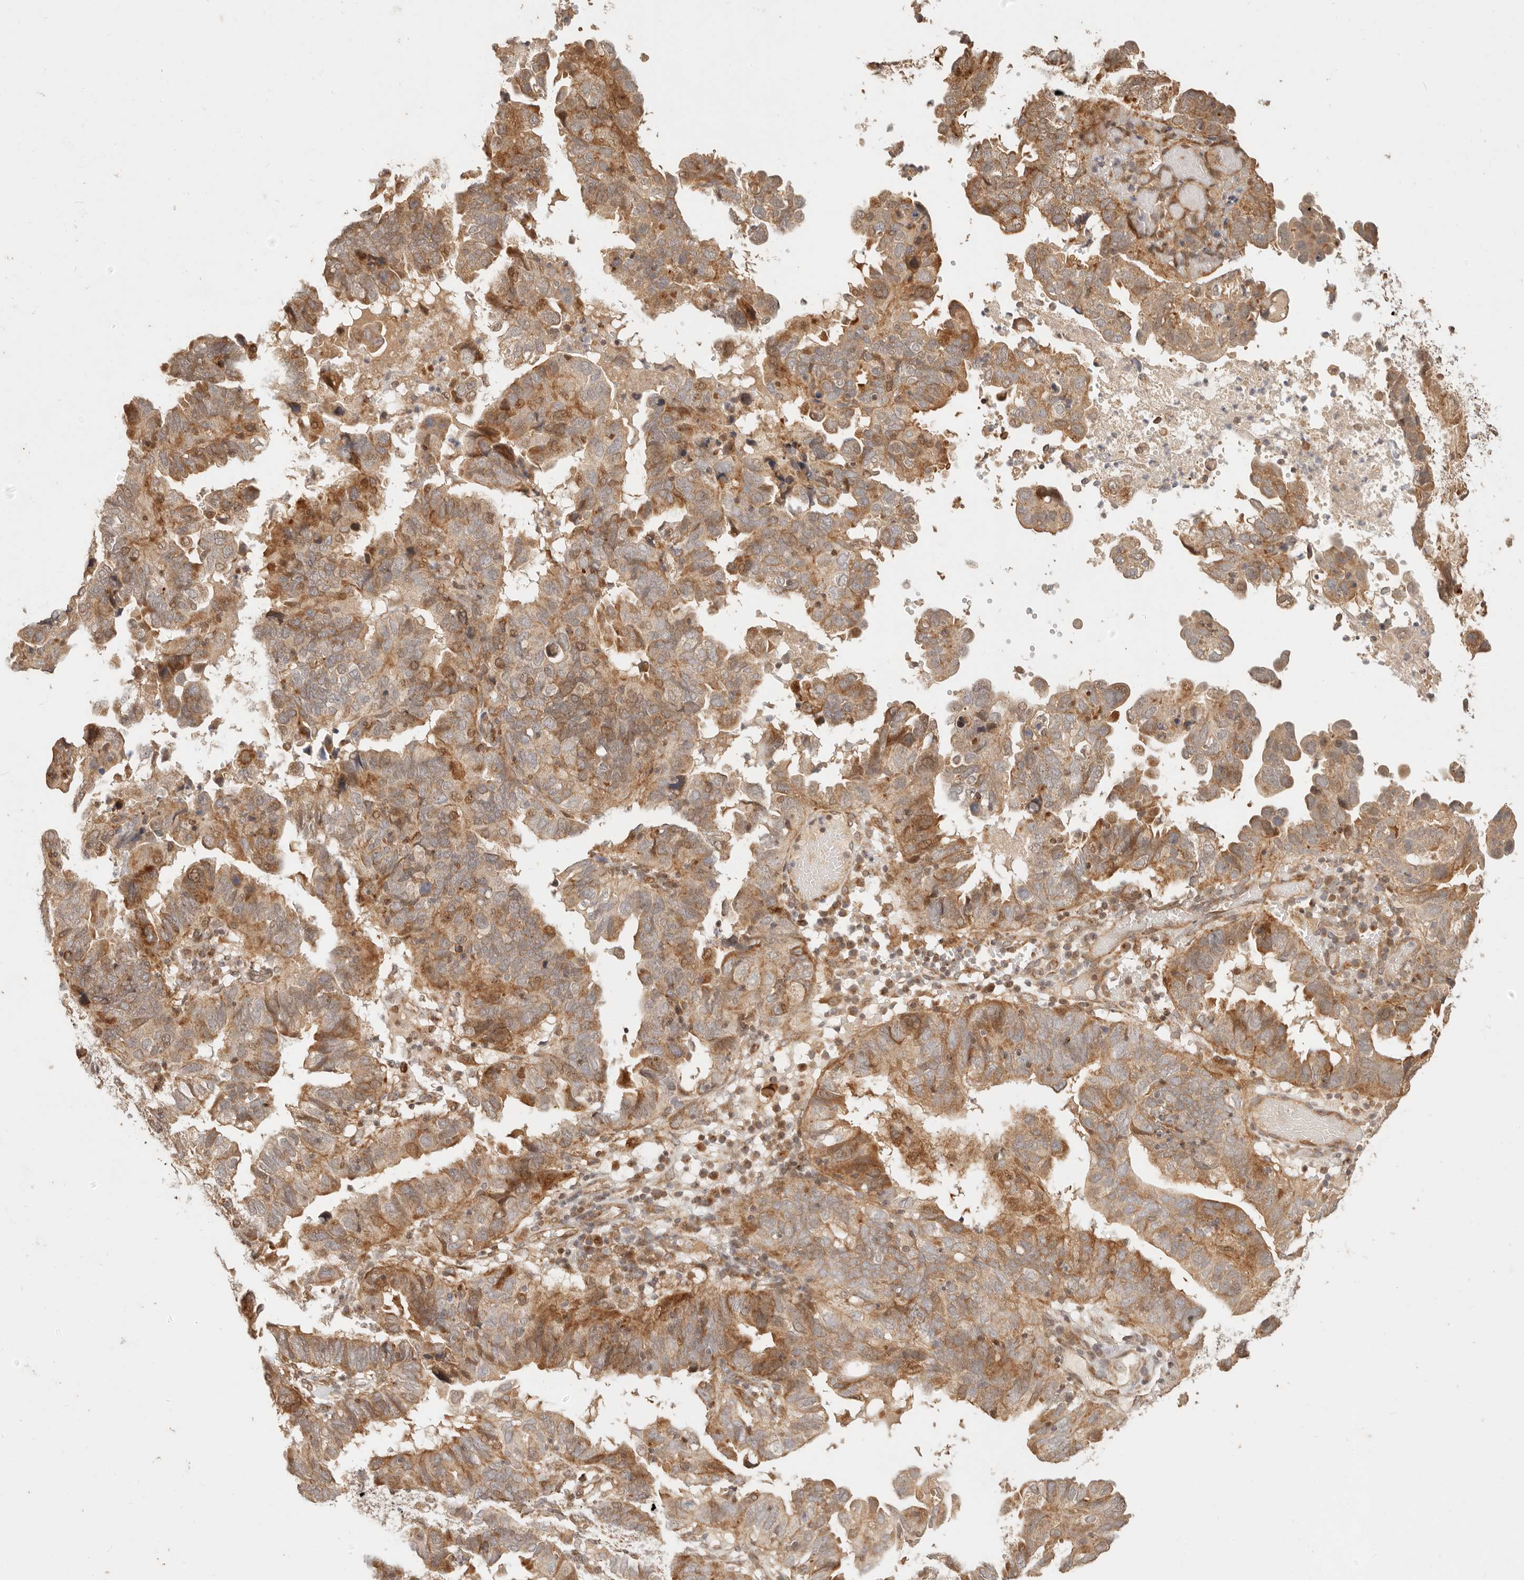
{"staining": {"intensity": "moderate", "quantity": ">75%", "location": "cytoplasmic/membranous"}, "tissue": "endometrial cancer", "cell_type": "Tumor cells", "image_type": "cancer", "snomed": [{"axis": "morphology", "description": "Adenocarcinoma, NOS"}, {"axis": "topography", "description": "Uterus"}], "caption": "Brown immunohistochemical staining in endometrial cancer exhibits moderate cytoplasmic/membranous staining in approximately >75% of tumor cells. (DAB (3,3'-diaminobenzidine) = brown stain, brightfield microscopy at high magnification).", "gene": "TIMM17A", "patient": {"sex": "female", "age": 77}}